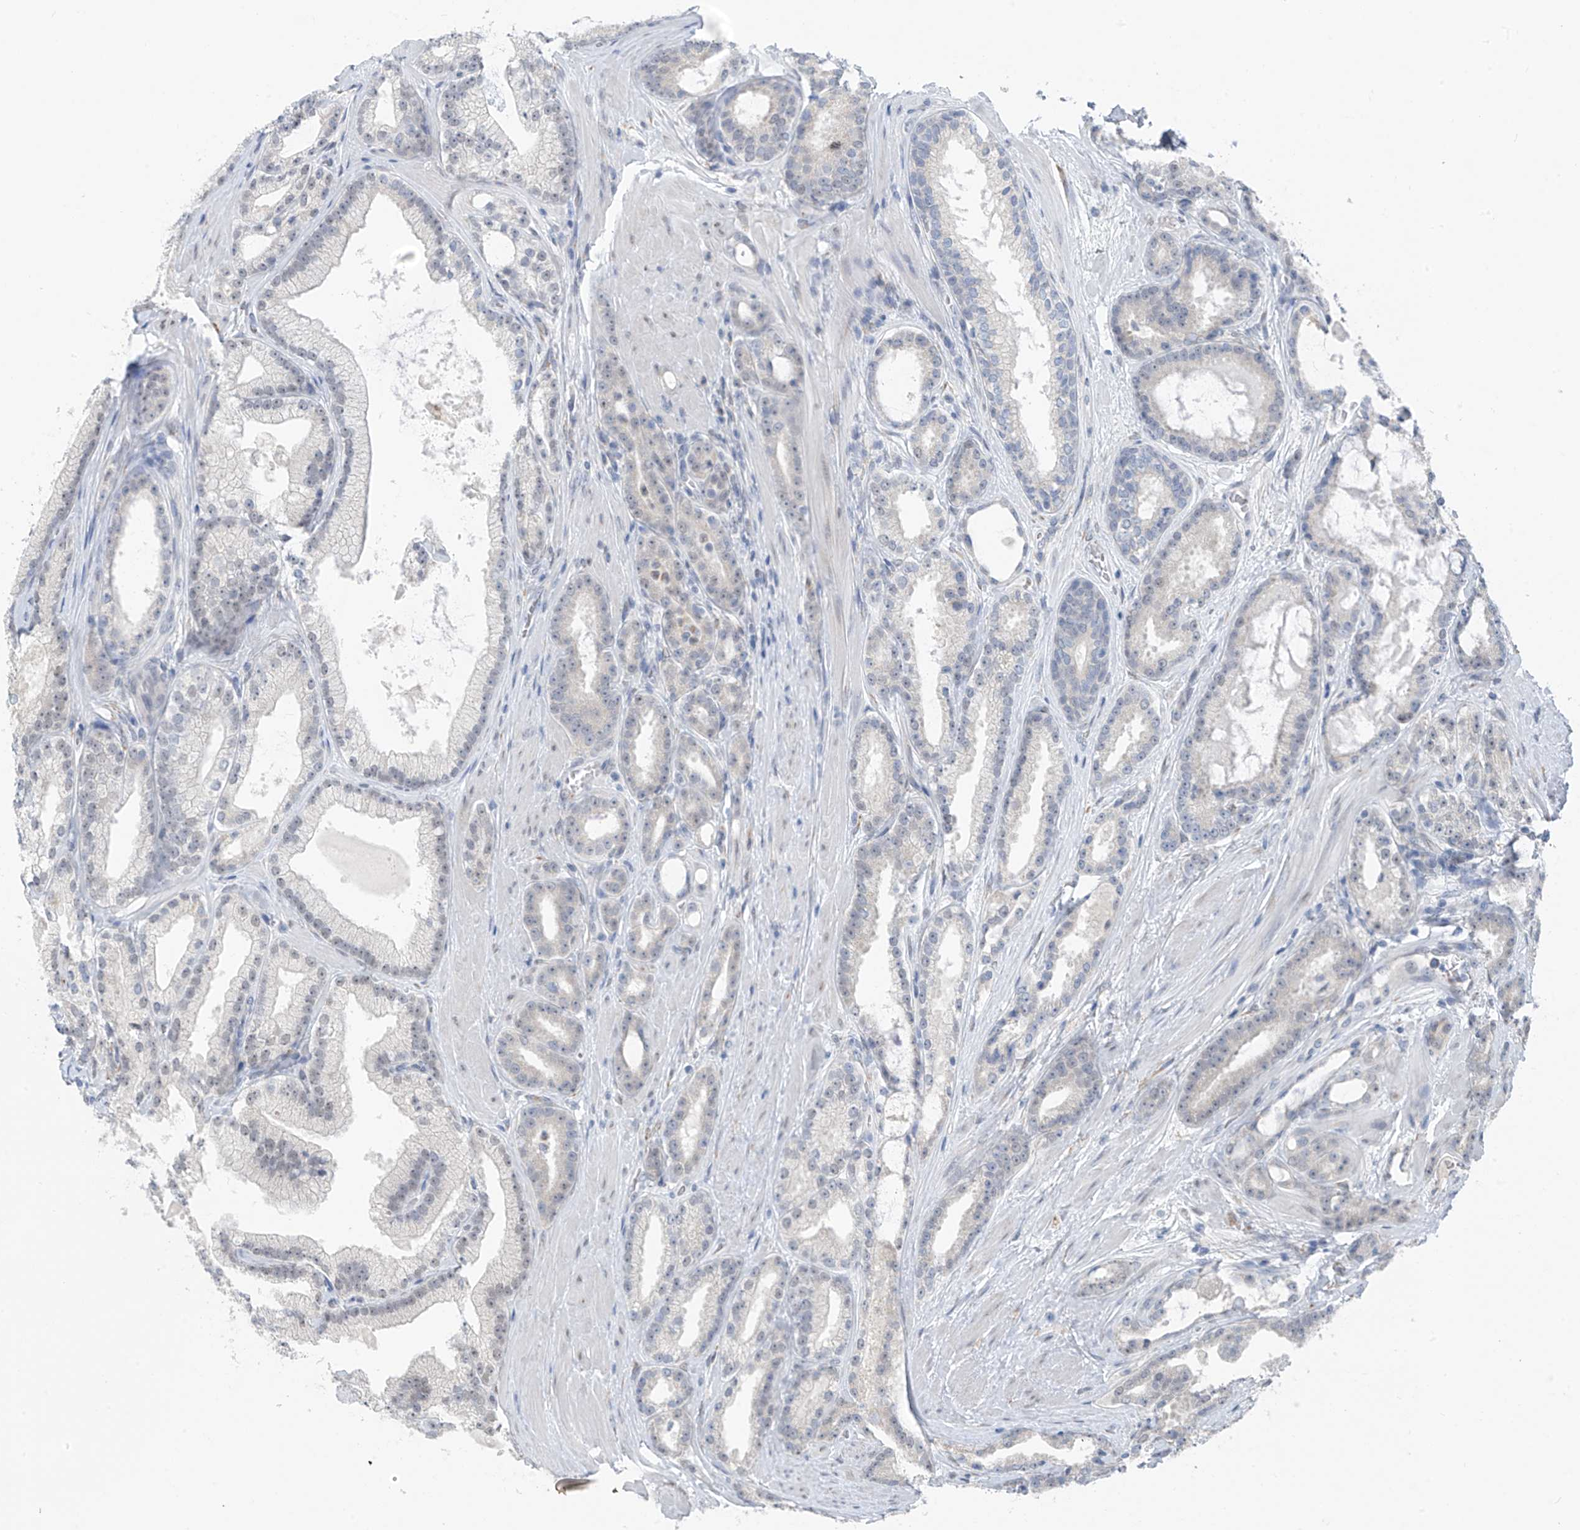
{"staining": {"intensity": "negative", "quantity": "none", "location": "none"}, "tissue": "prostate cancer", "cell_type": "Tumor cells", "image_type": "cancer", "snomed": [{"axis": "morphology", "description": "Adenocarcinoma, High grade"}, {"axis": "topography", "description": "Prostate"}], "caption": "Immunohistochemistry (IHC) image of human prostate adenocarcinoma (high-grade) stained for a protein (brown), which shows no expression in tumor cells.", "gene": "CYP4V2", "patient": {"sex": "male", "age": 60}}